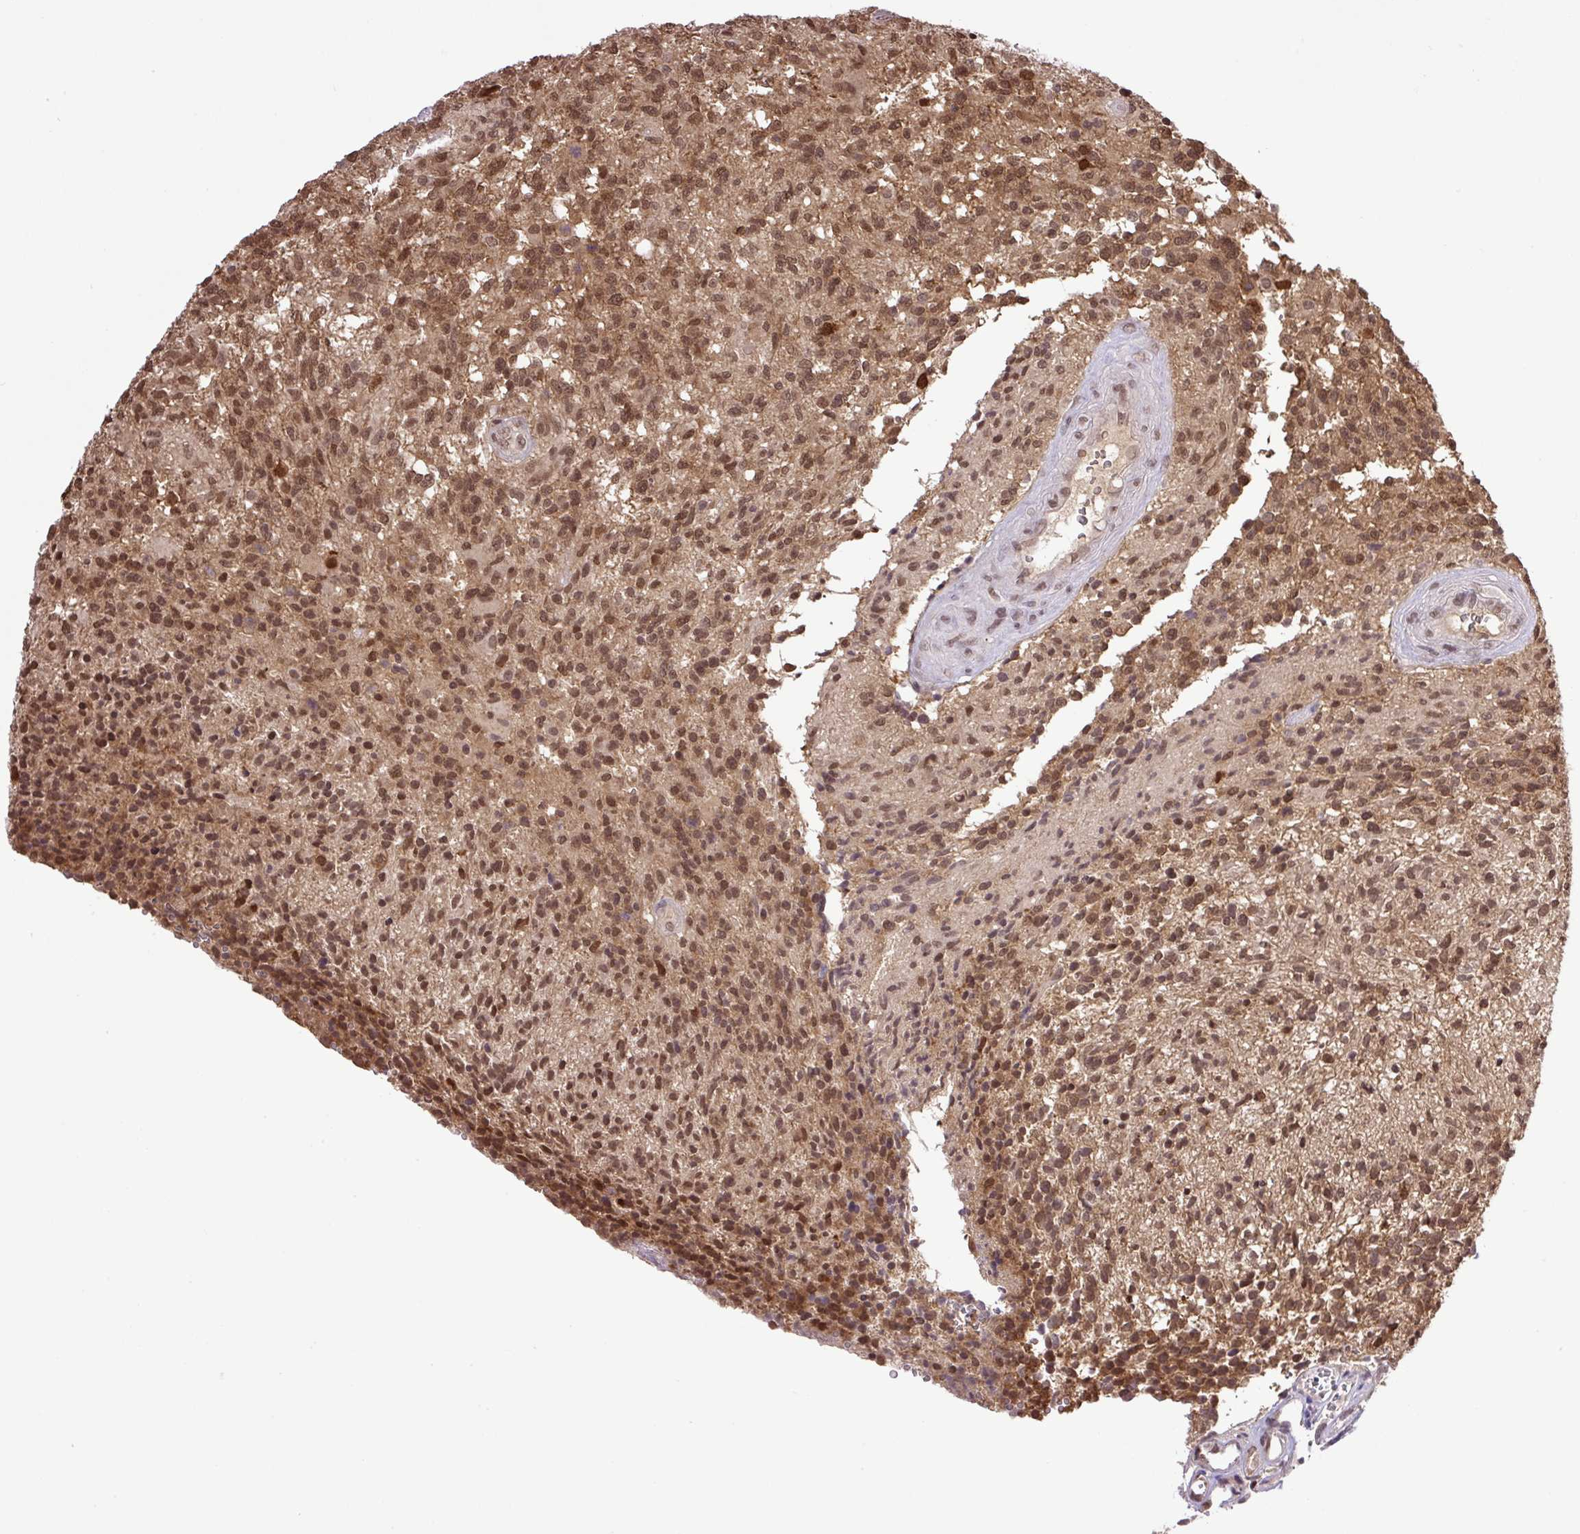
{"staining": {"intensity": "moderate", "quantity": ">75%", "location": "nuclear"}, "tissue": "glioma", "cell_type": "Tumor cells", "image_type": "cancer", "snomed": [{"axis": "morphology", "description": "Glioma, malignant, High grade"}, {"axis": "topography", "description": "Brain"}], "caption": "Glioma stained with IHC exhibits moderate nuclear positivity in approximately >75% of tumor cells.", "gene": "SGTA", "patient": {"sex": "male", "age": 56}}